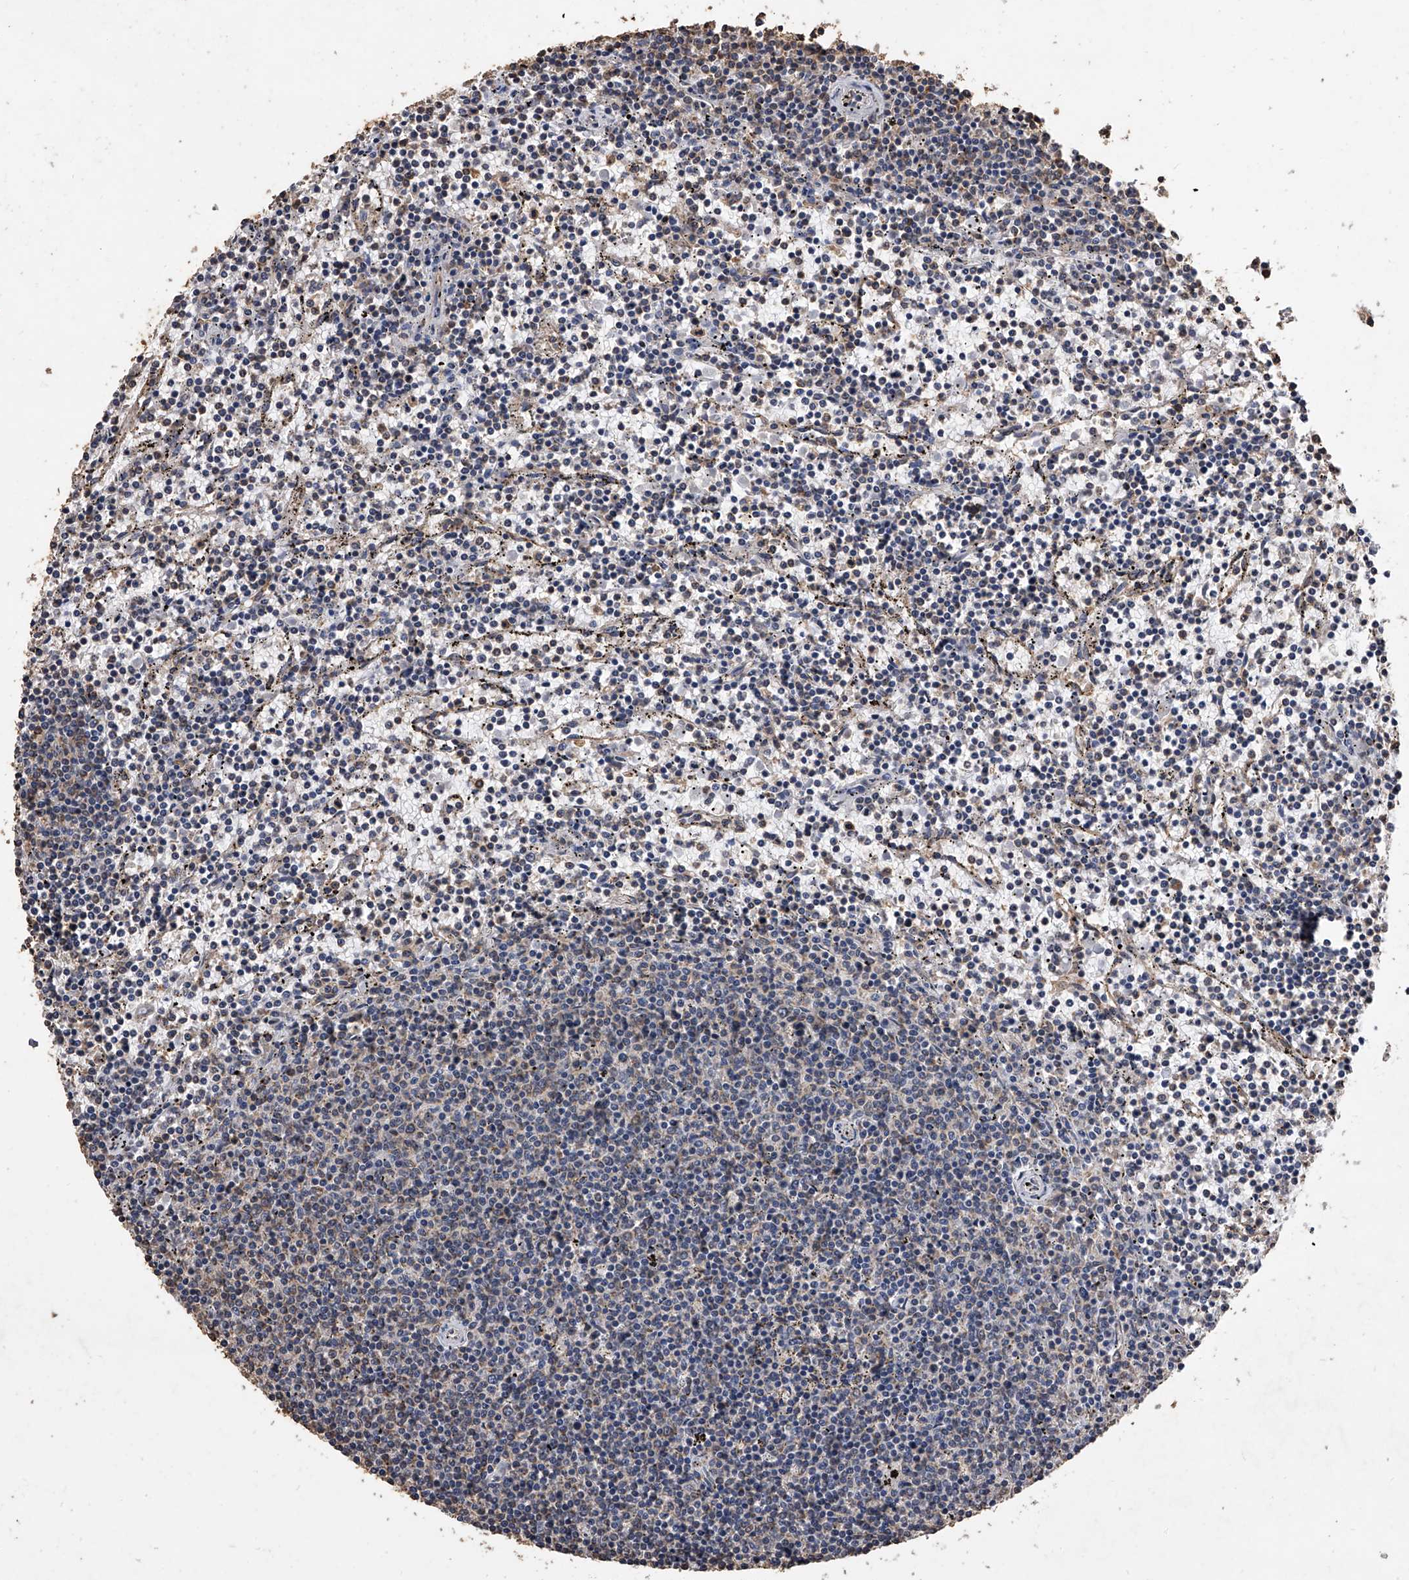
{"staining": {"intensity": "negative", "quantity": "none", "location": "none"}, "tissue": "lymphoma", "cell_type": "Tumor cells", "image_type": "cancer", "snomed": [{"axis": "morphology", "description": "Malignant lymphoma, non-Hodgkin's type, Low grade"}, {"axis": "topography", "description": "Spleen"}], "caption": "A micrograph of human lymphoma is negative for staining in tumor cells.", "gene": "MRPL28", "patient": {"sex": "female", "age": 50}}